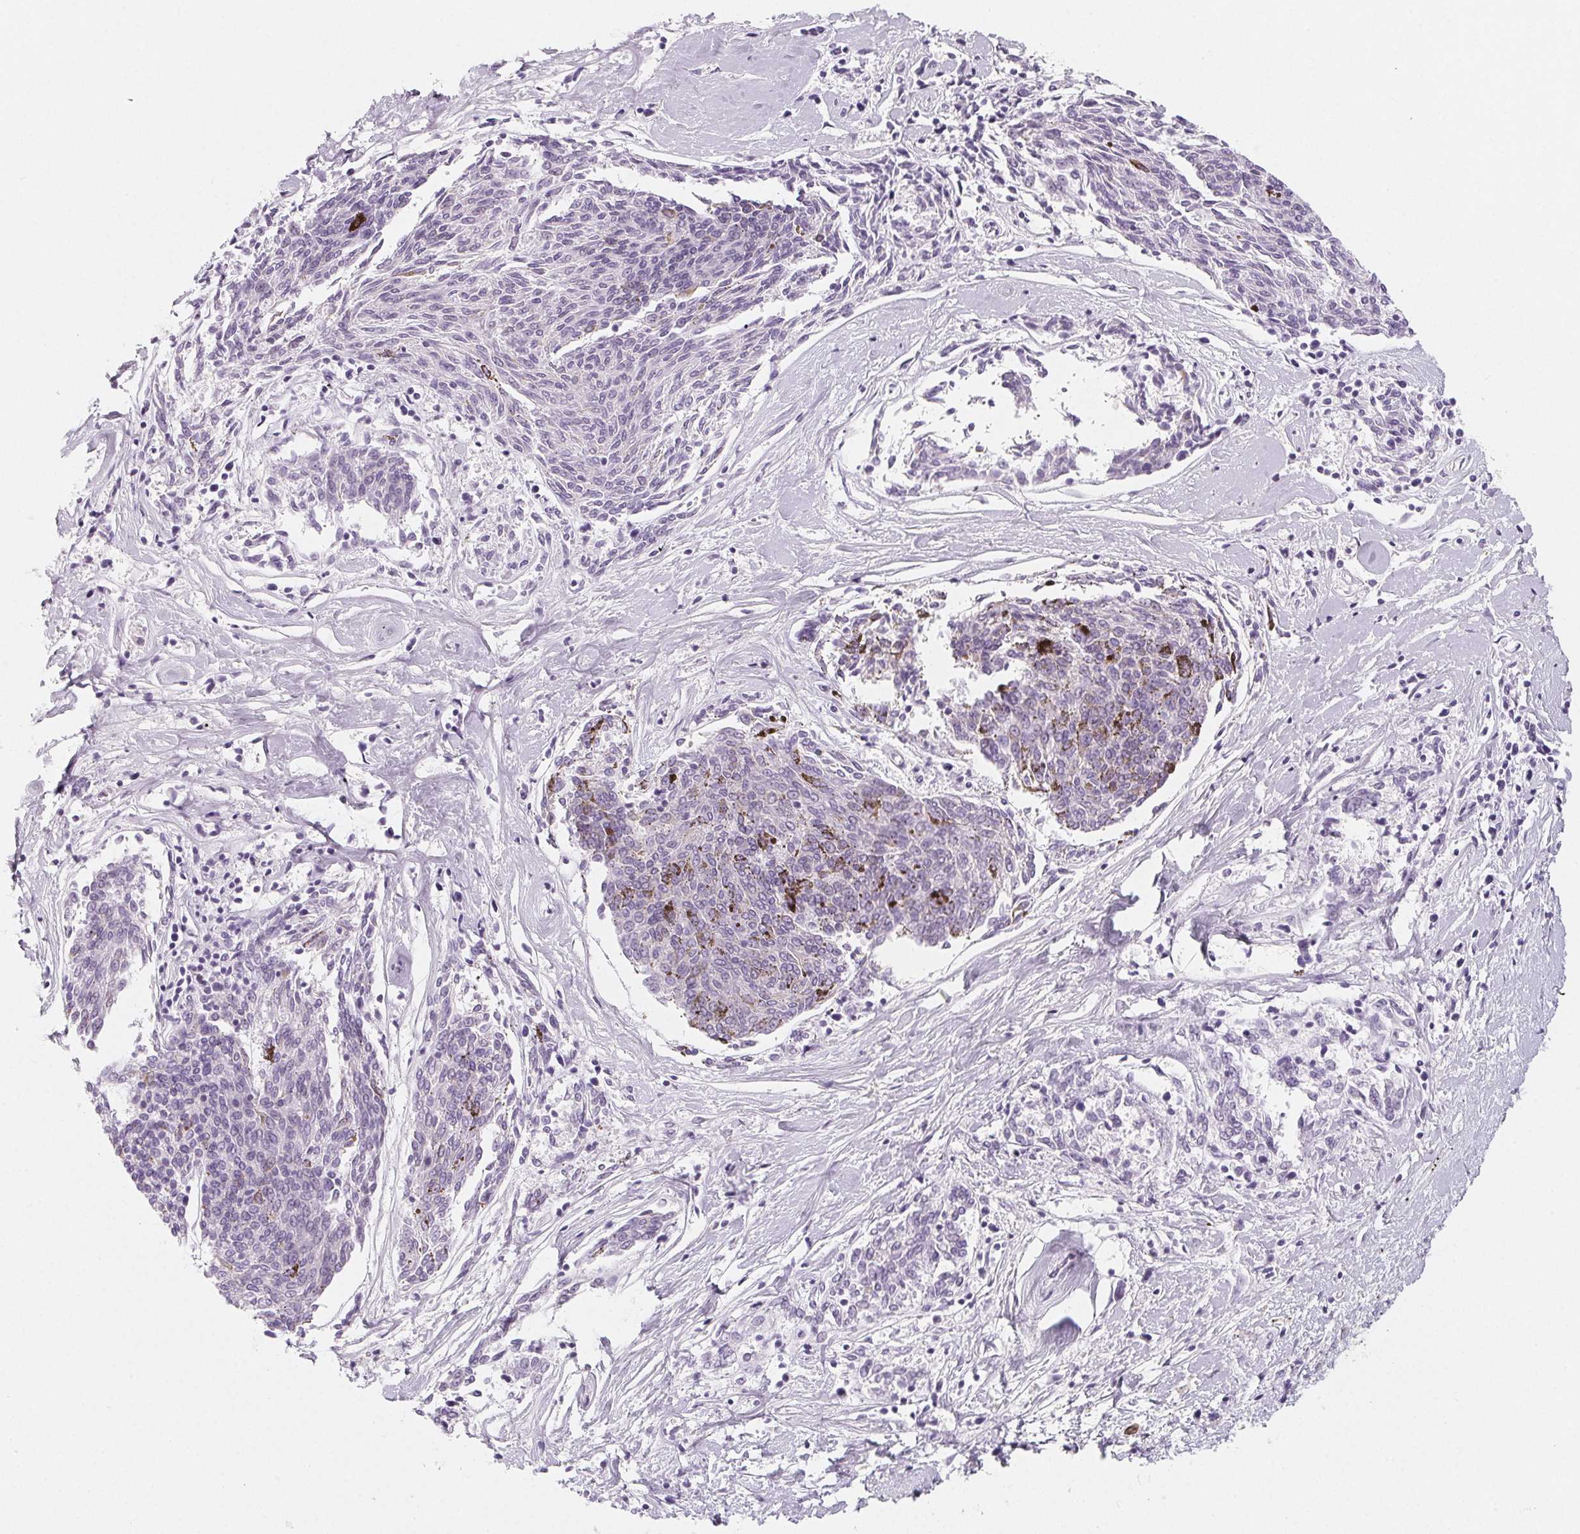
{"staining": {"intensity": "negative", "quantity": "none", "location": "none"}, "tissue": "melanoma", "cell_type": "Tumor cells", "image_type": "cancer", "snomed": [{"axis": "morphology", "description": "Malignant melanoma, NOS"}, {"axis": "topography", "description": "Skin"}], "caption": "This is an IHC micrograph of human melanoma. There is no positivity in tumor cells.", "gene": "SH3GL2", "patient": {"sex": "female", "age": 72}}